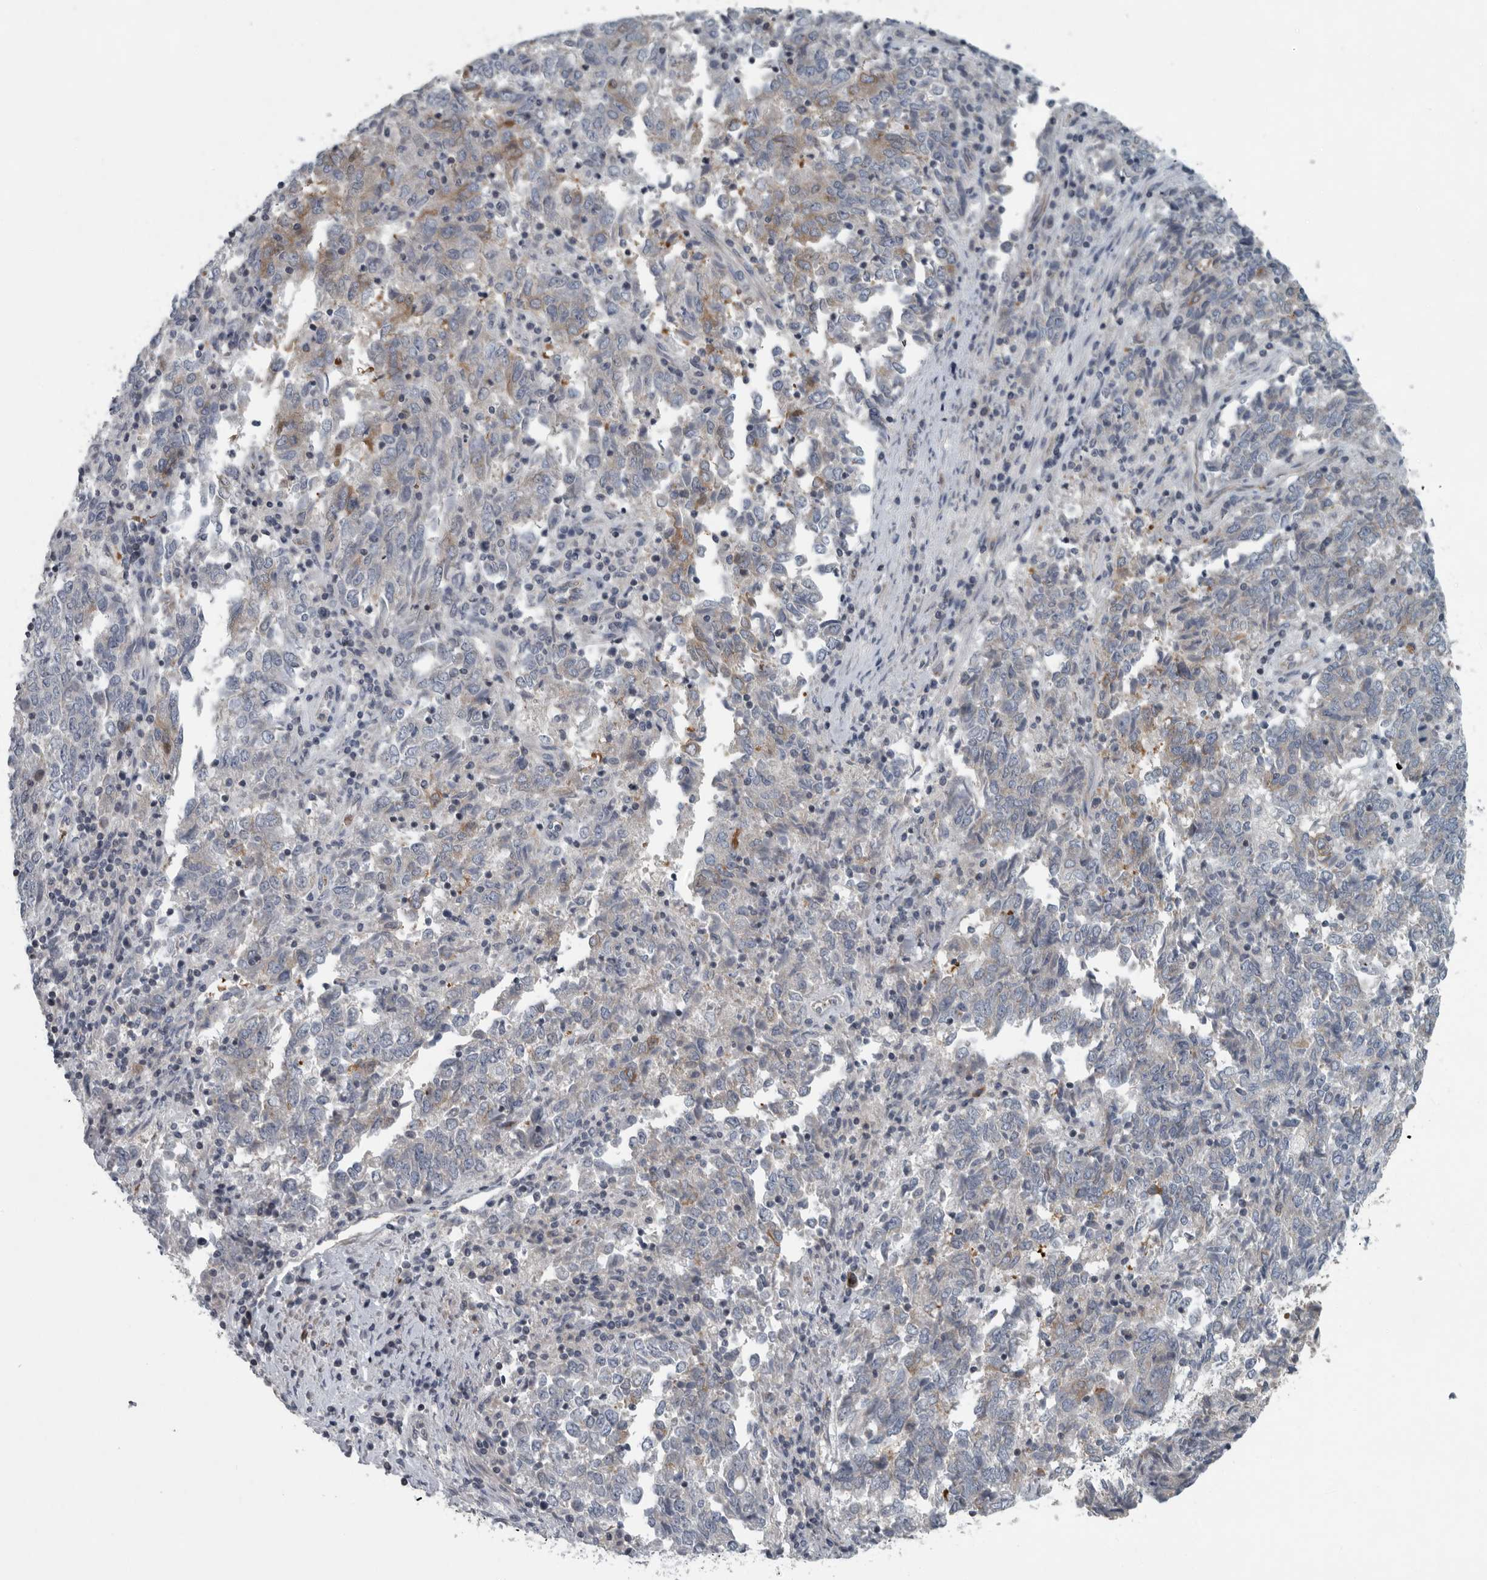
{"staining": {"intensity": "weak", "quantity": "<25%", "location": "cytoplasmic/membranous"}, "tissue": "endometrial cancer", "cell_type": "Tumor cells", "image_type": "cancer", "snomed": [{"axis": "morphology", "description": "Adenocarcinoma, NOS"}, {"axis": "topography", "description": "Endometrium"}], "caption": "This is an immunohistochemistry (IHC) micrograph of human endometrial cancer (adenocarcinoma). There is no expression in tumor cells.", "gene": "MPP3", "patient": {"sex": "female", "age": 80}}